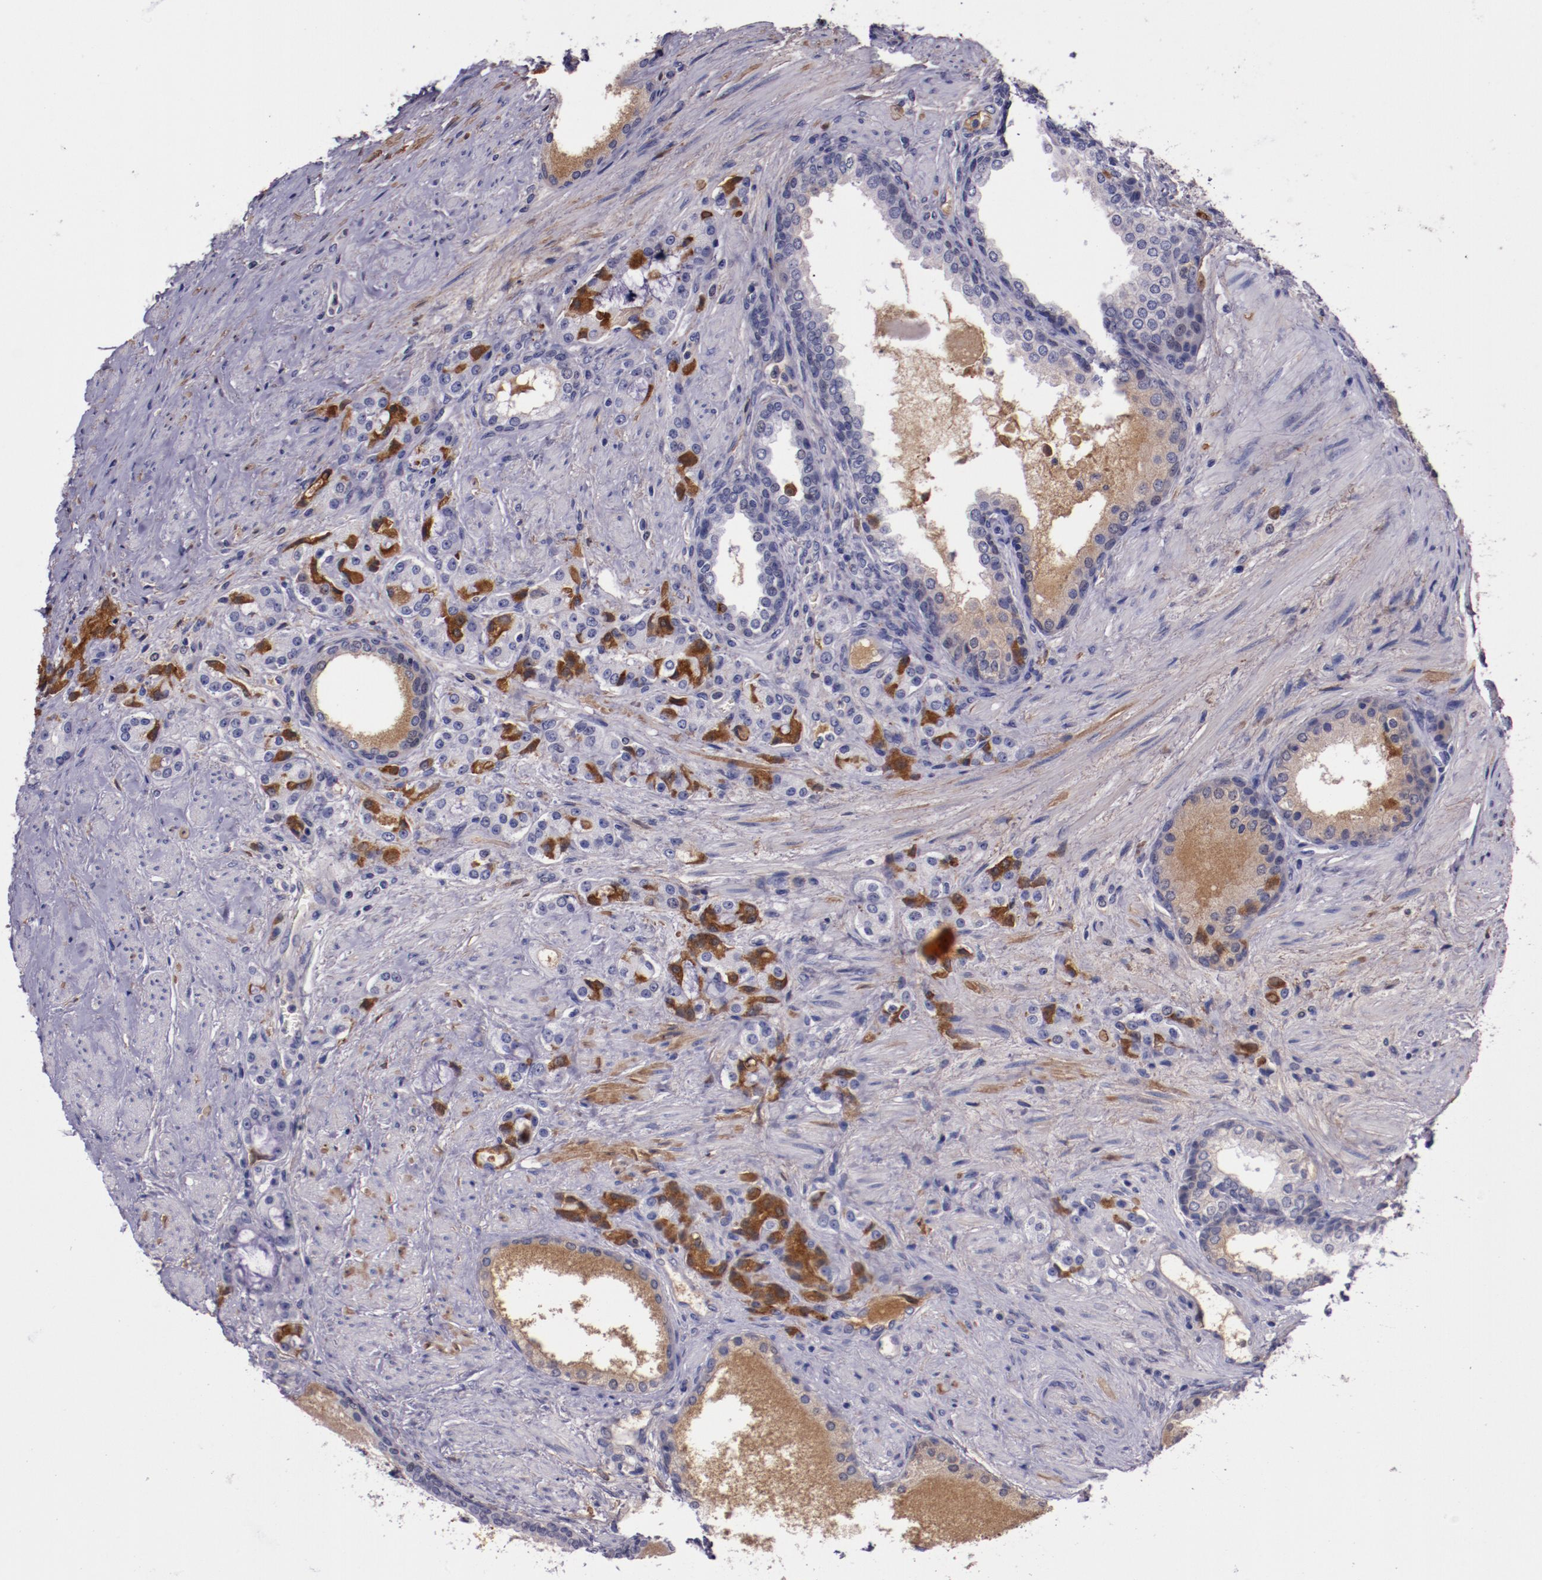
{"staining": {"intensity": "moderate", "quantity": "<25%", "location": "cytoplasmic/membranous"}, "tissue": "prostate cancer", "cell_type": "Tumor cells", "image_type": "cancer", "snomed": [{"axis": "morphology", "description": "Adenocarcinoma, Medium grade"}, {"axis": "topography", "description": "Prostate"}], "caption": "Prostate medium-grade adenocarcinoma stained with a brown dye exhibits moderate cytoplasmic/membranous positive expression in approximately <25% of tumor cells.", "gene": "APOH", "patient": {"sex": "male", "age": 72}}